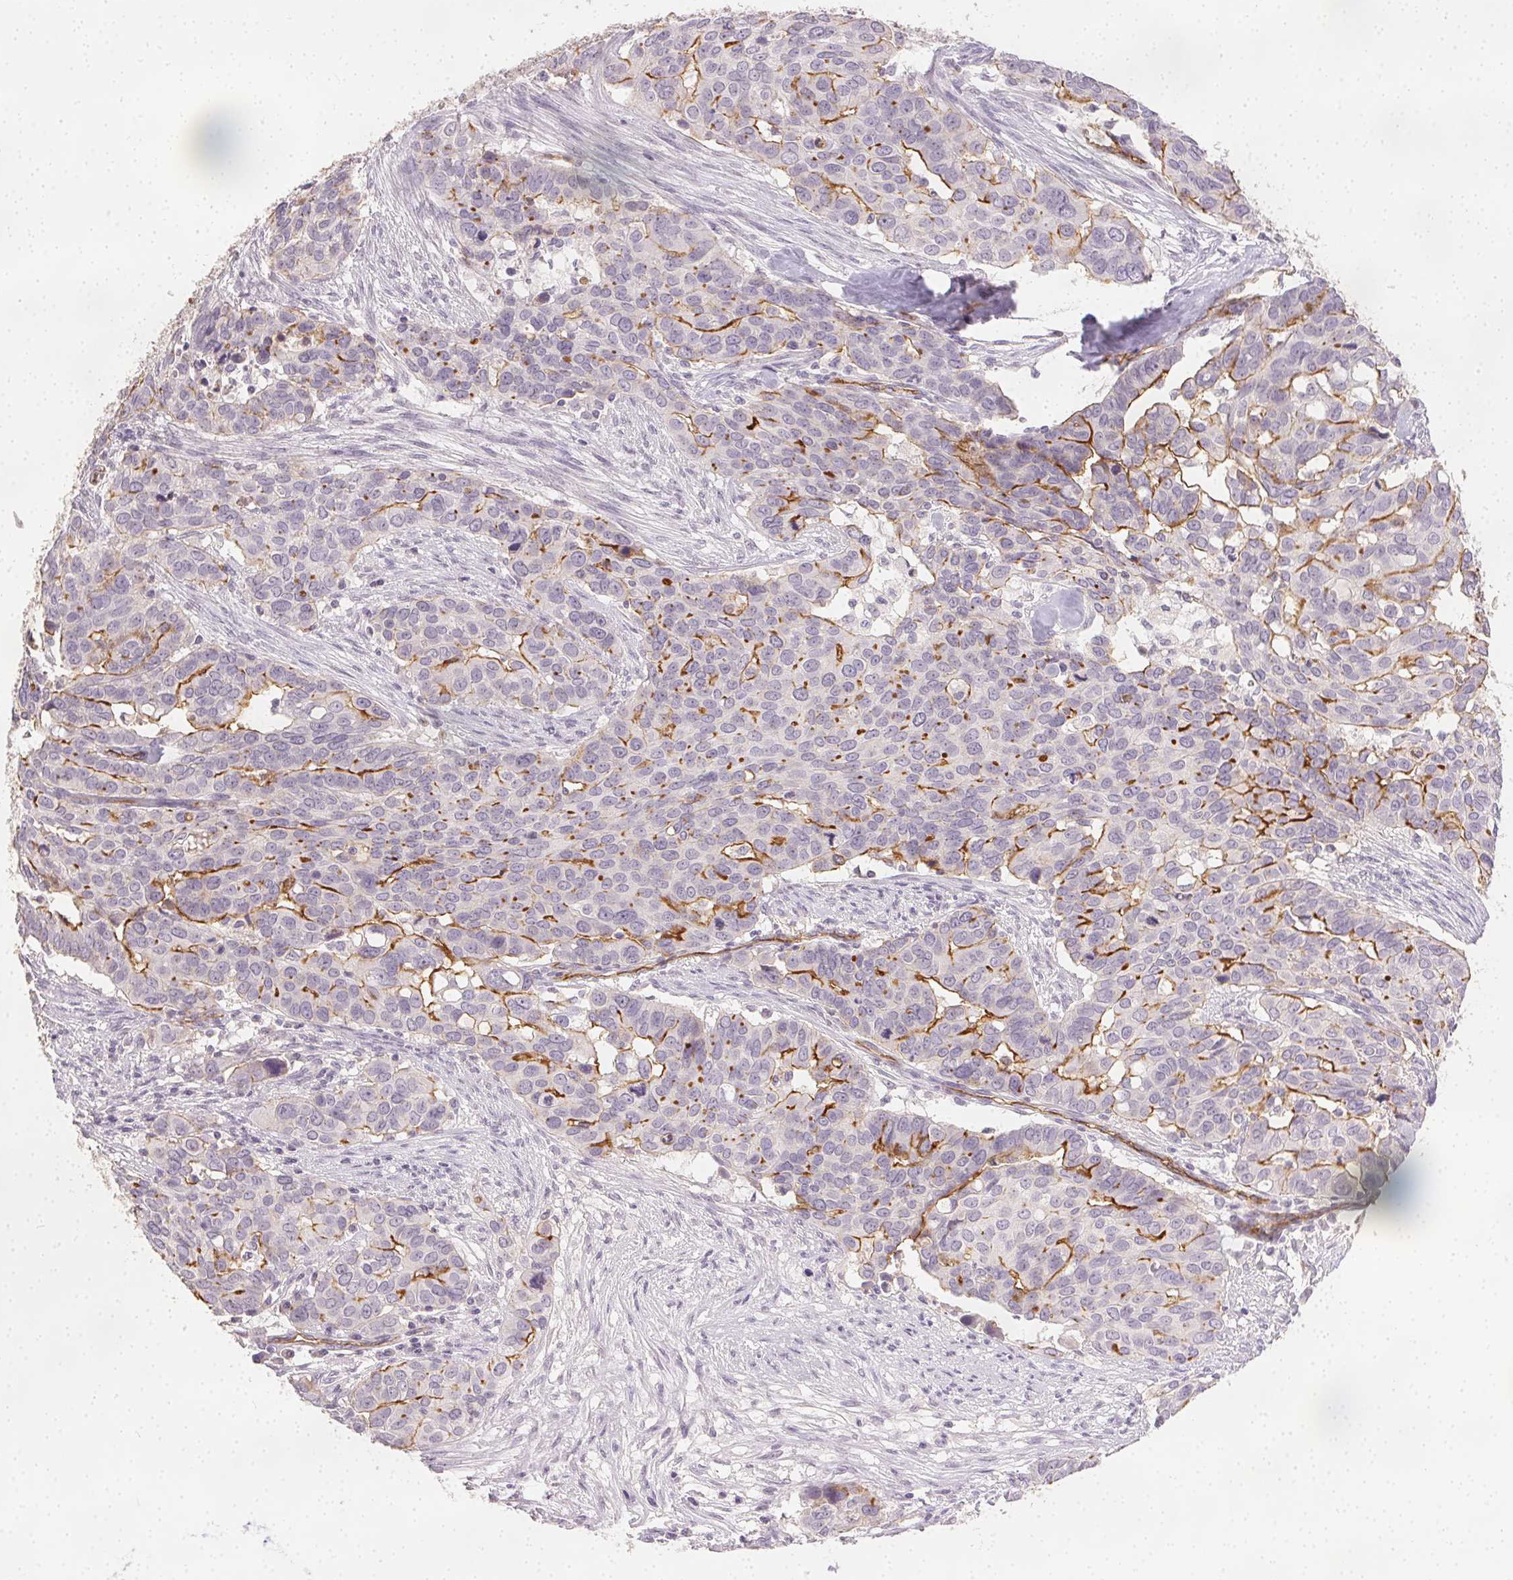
{"staining": {"intensity": "strong", "quantity": "<25%", "location": "cytoplasmic/membranous"}, "tissue": "ovarian cancer", "cell_type": "Tumor cells", "image_type": "cancer", "snomed": [{"axis": "morphology", "description": "Carcinoma, endometroid"}, {"axis": "topography", "description": "Ovary"}], "caption": "High-magnification brightfield microscopy of ovarian endometroid carcinoma stained with DAB (brown) and counterstained with hematoxylin (blue). tumor cells exhibit strong cytoplasmic/membranous positivity is appreciated in approximately<25% of cells. The staining was performed using DAB (3,3'-diaminobenzidine), with brown indicating positive protein expression. Nuclei are stained blue with hematoxylin.", "gene": "PODXL", "patient": {"sex": "female", "age": 78}}